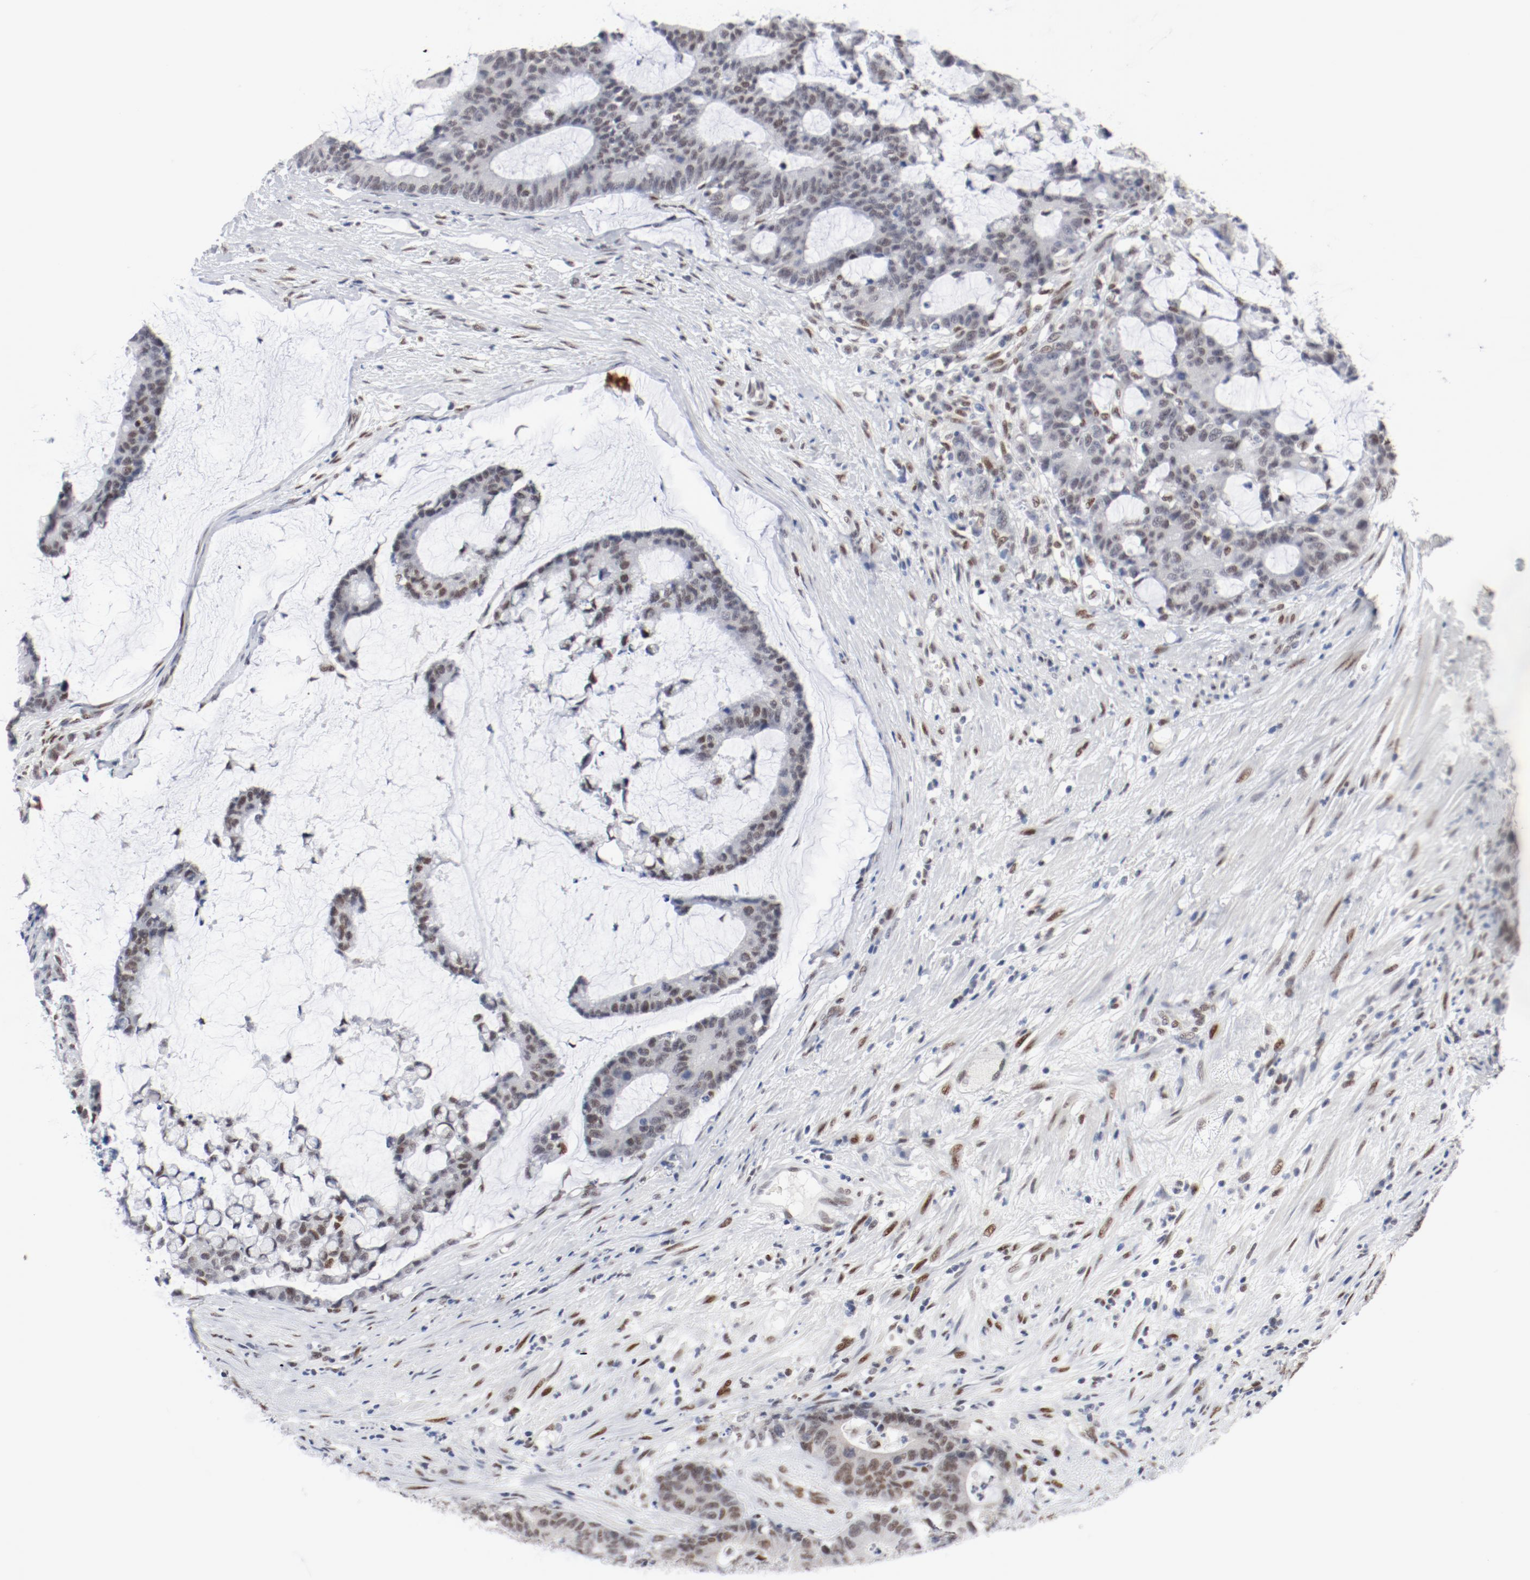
{"staining": {"intensity": "moderate", "quantity": ">75%", "location": "nuclear"}, "tissue": "colorectal cancer", "cell_type": "Tumor cells", "image_type": "cancer", "snomed": [{"axis": "morphology", "description": "Adenocarcinoma, NOS"}, {"axis": "topography", "description": "Colon"}], "caption": "Colorectal cancer (adenocarcinoma) stained with a protein marker displays moderate staining in tumor cells.", "gene": "ARNT", "patient": {"sex": "female", "age": 84}}